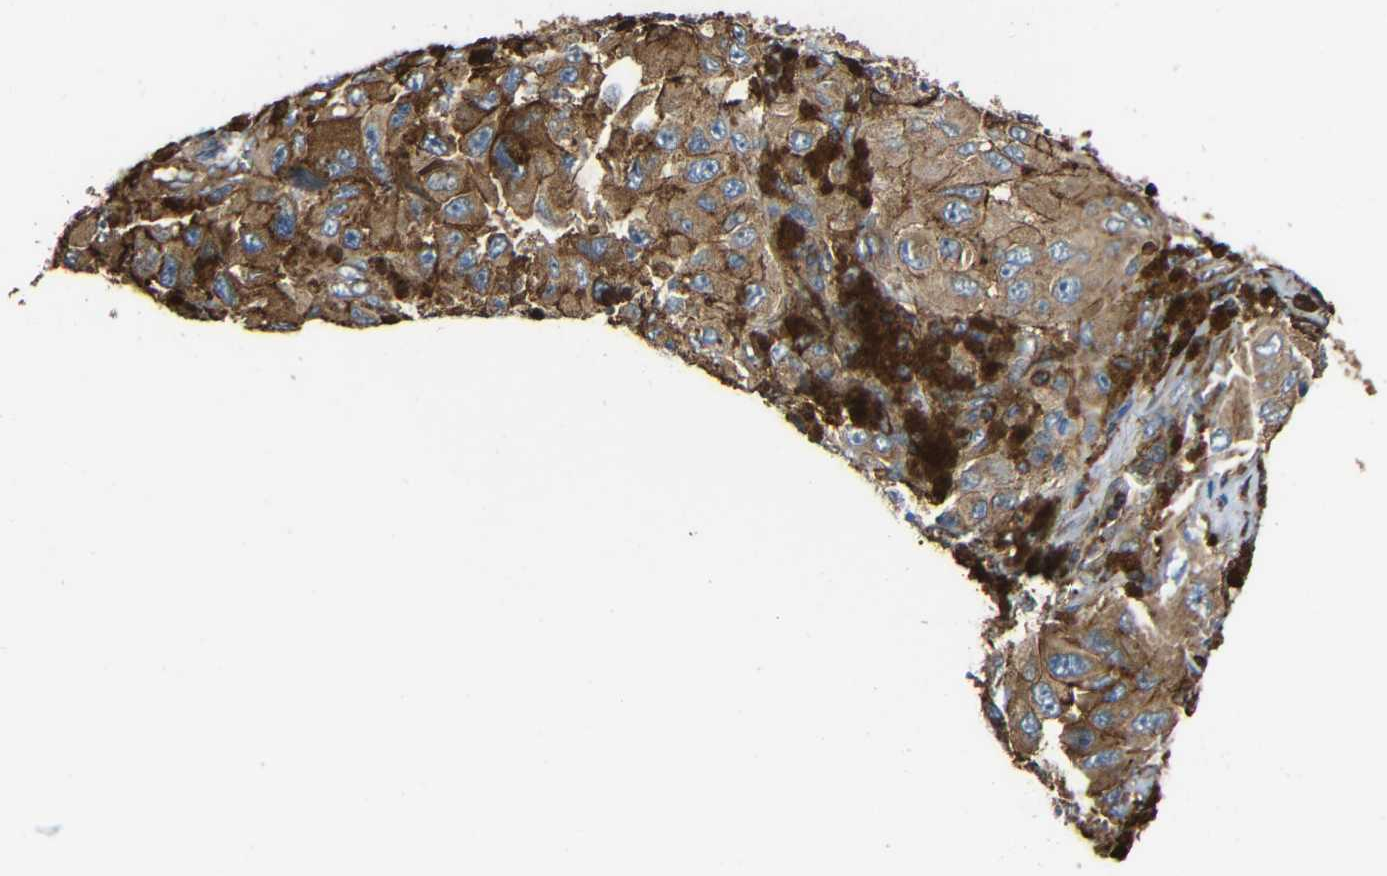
{"staining": {"intensity": "moderate", "quantity": ">75%", "location": "cytoplasmic/membranous"}, "tissue": "melanoma", "cell_type": "Tumor cells", "image_type": "cancer", "snomed": [{"axis": "morphology", "description": "Malignant melanoma, NOS"}, {"axis": "topography", "description": "Skin"}], "caption": "Malignant melanoma stained for a protein (brown) reveals moderate cytoplasmic/membranous positive positivity in about >75% of tumor cells.", "gene": "RHOT2", "patient": {"sex": "female", "age": 73}}